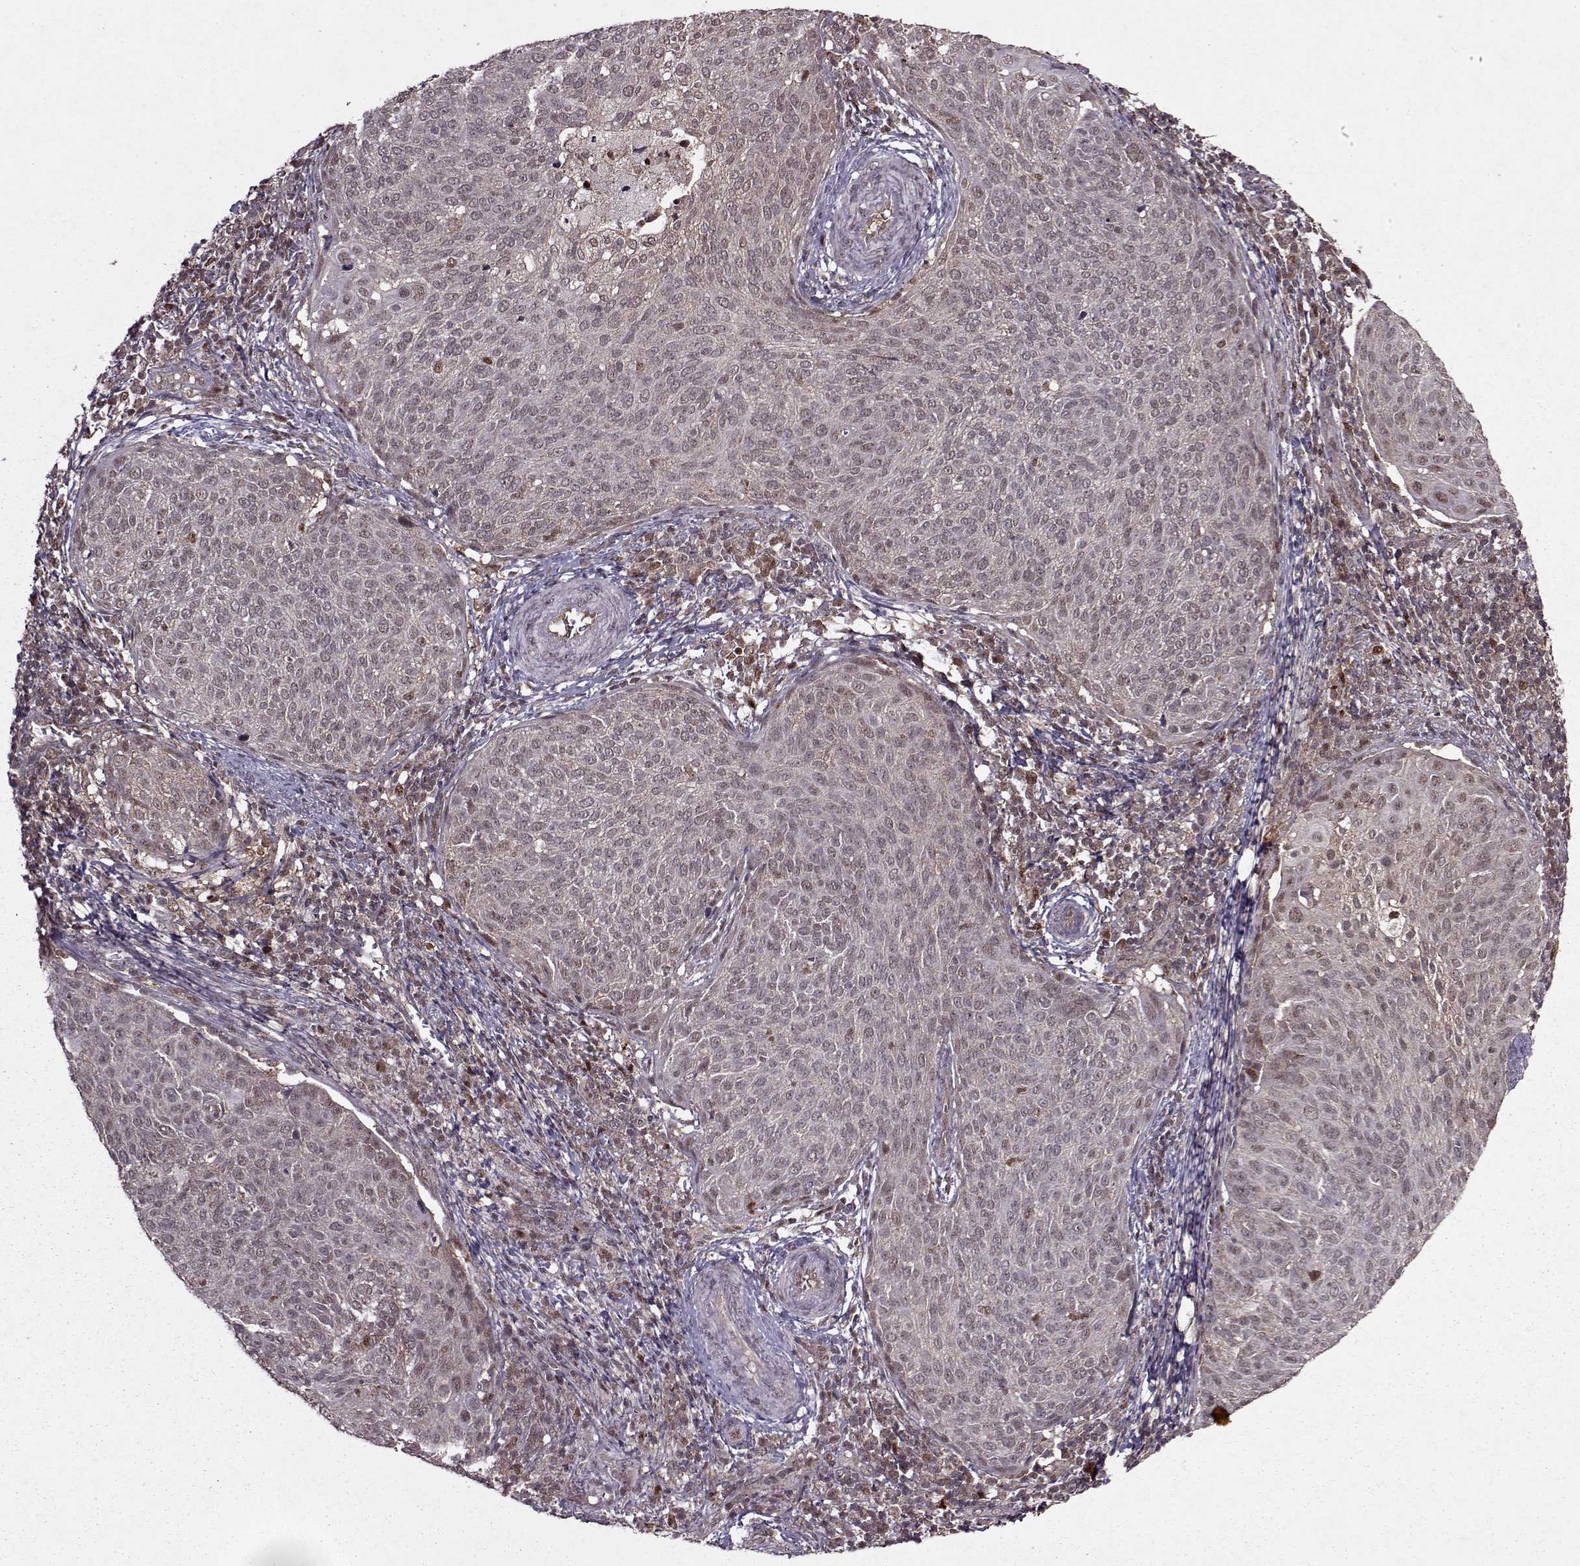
{"staining": {"intensity": "weak", "quantity": "<25%", "location": "cytoplasmic/membranous,nuclear"}, "tissue": "cervical cancer", "cell_type": "Tumor cells", "image_type": "cancer", "snomed": [{"axis": "morphology", "description": "Squamous cell carcinoma, NOS"}, {"axis": "topography", "description": "Cervix"}], "caption": "Tumor cells show no significant protein expression in cervical squamous cell carcinoma.", "gene": "PSMA7", "patient": {"sex": "female", "age": 39}}